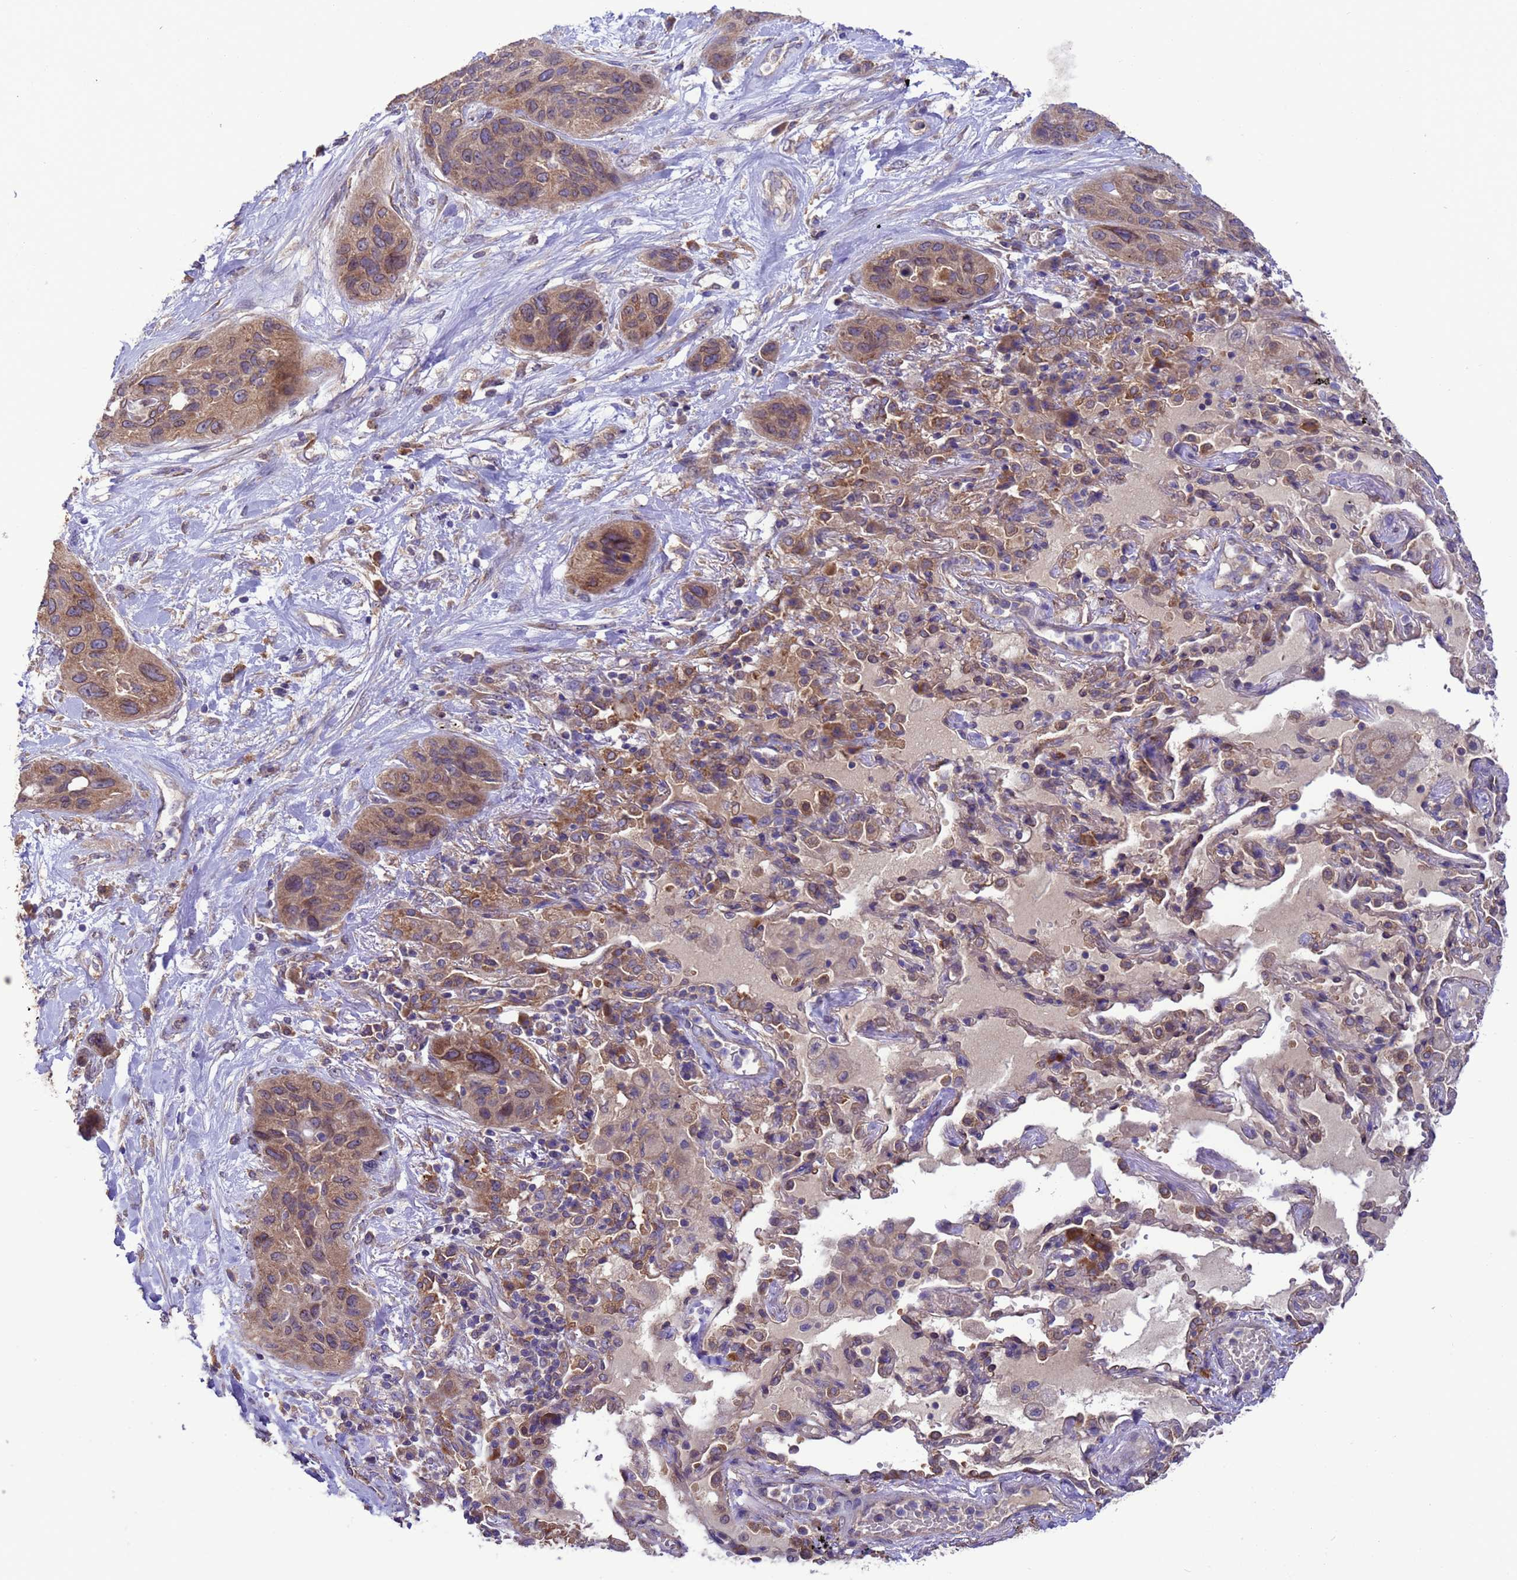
{"staining": {"intensity": "moderate", "quantity": ">75%", "location": "cytoplasmic/membranous"}, "tissue": "lung cancer", "cell_type": "Tumor cells", "image_type": "cancer", "snomed": [{"axis": "morphology", "description": "Squamous cell carcinoma, NOS"}, {"axis": "topography", "description": "Lung"}], "caption": "About >75% of tumor cells in human lung squamous cell carcinoma exhibit moderate cytoplasmic/membranous protein staining as visualized by brown immunohistochemical staining.", "gene": "ARHGAP12", "patient": {"sex": "female", "age": 70}}